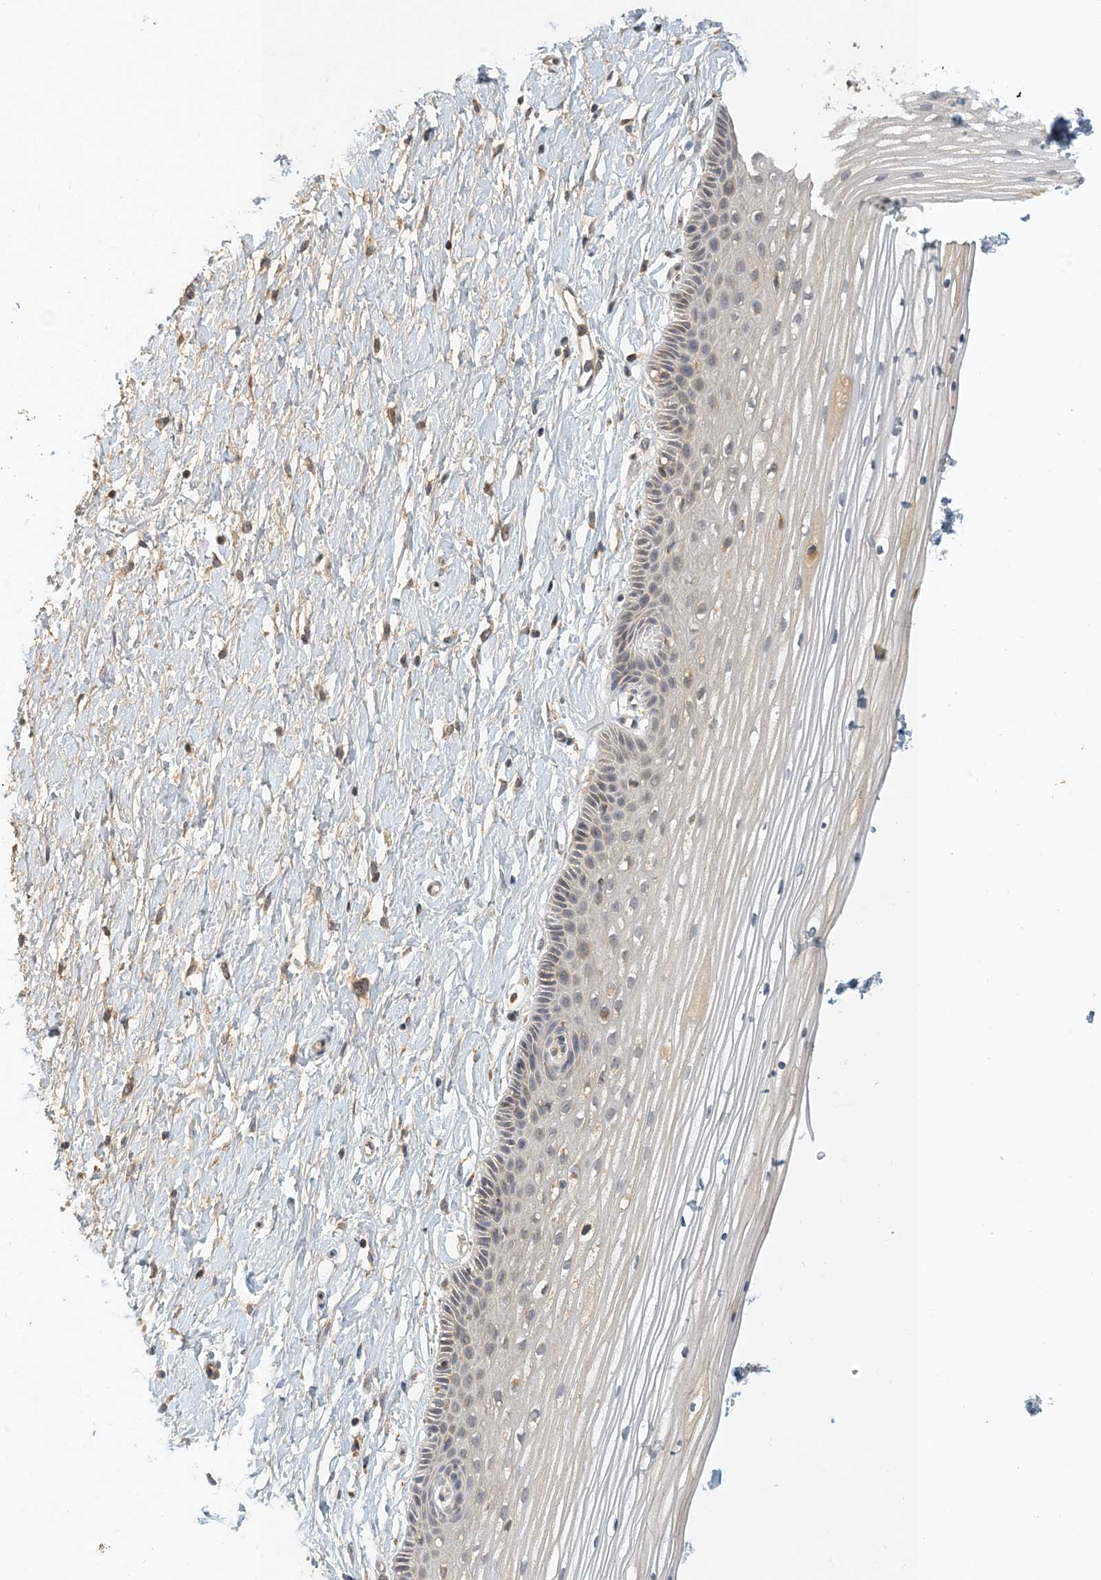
{"staining": {"intensity": "weak", "quantity": "25%-75%", "location": "cytoplasmic/membranous"}, "tissue": "vagina", "cell_type": "Squamous epithelial cells", "image_type": "normal", "snomed": [{"axis": "morphology", "description": "Normal tissue, NOS"}, {"axis": "topography", "description": "Vagina"}, {"axis": "topography", "description": "Cervix"}], "caption": "A high-resolution photomicrograph shows IHC staining of unremarkable vagina, which shows weak cytoplasmic/membranous staining in about 25%-75% of squamous epithelial cells.", "gene": "ZBTB3", "patient": {"sex": "female", "age": 40}}